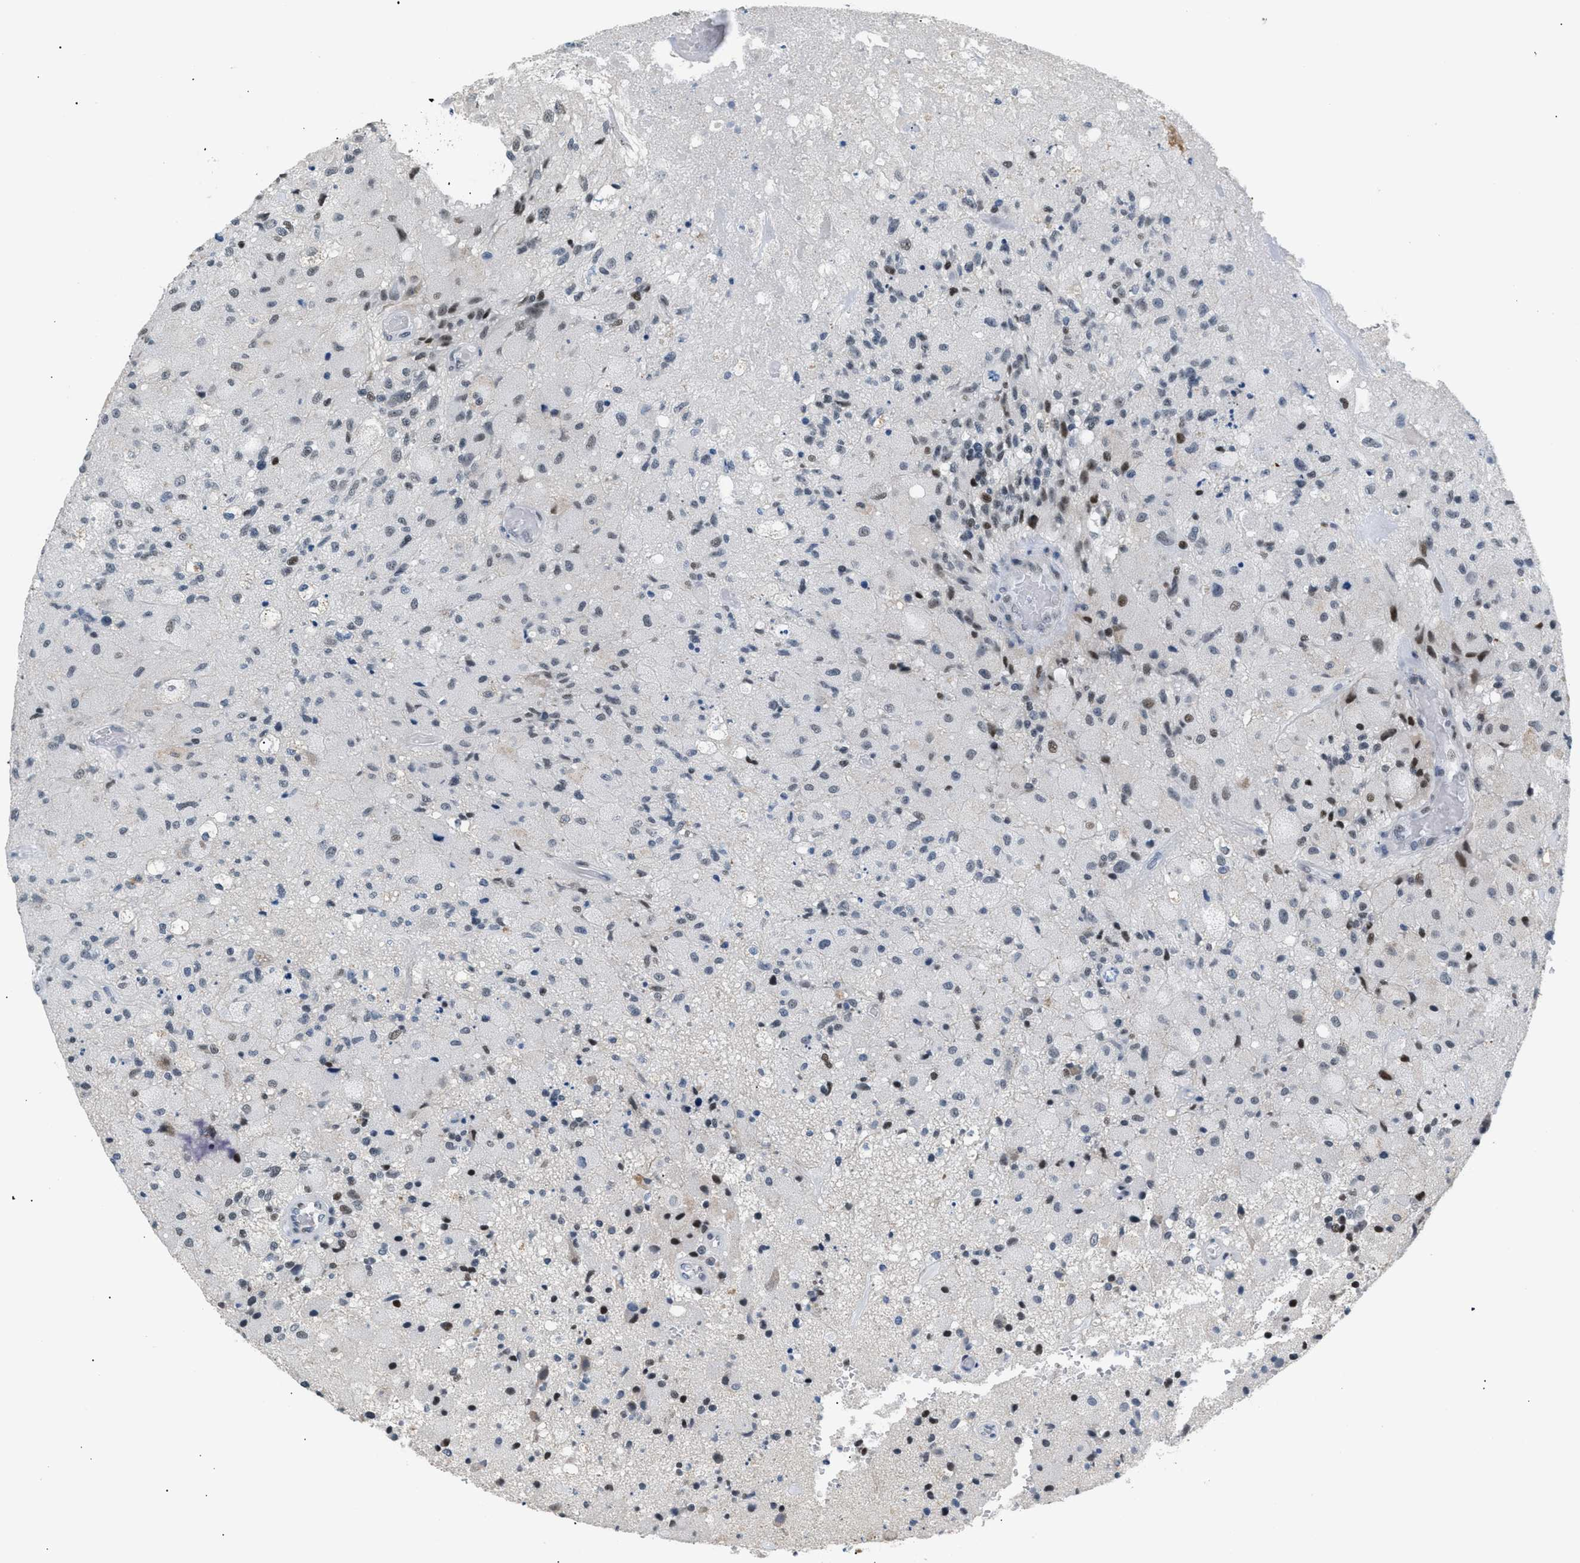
{"staining": {"intensity": "weak", "quantity": "<25%", "location": "nuclear"}, "tissue": "glioma", "cell_type": "Tumor cells", "image_type": "cancer", "snomed": [{"axis": "morphology", "description": "Normal tissue, NOS"}, {"axis": "morphology", "description": "Glioma, malignant, High grade"}, {"axis": "topography", "description": "Cerebral cortex"}], "caption": "Tumor cells are negative for brown protein staining in malignant high-grade glioma.", "gene": "KCNC3", "patient": {"sex": "male", "age": 77}}